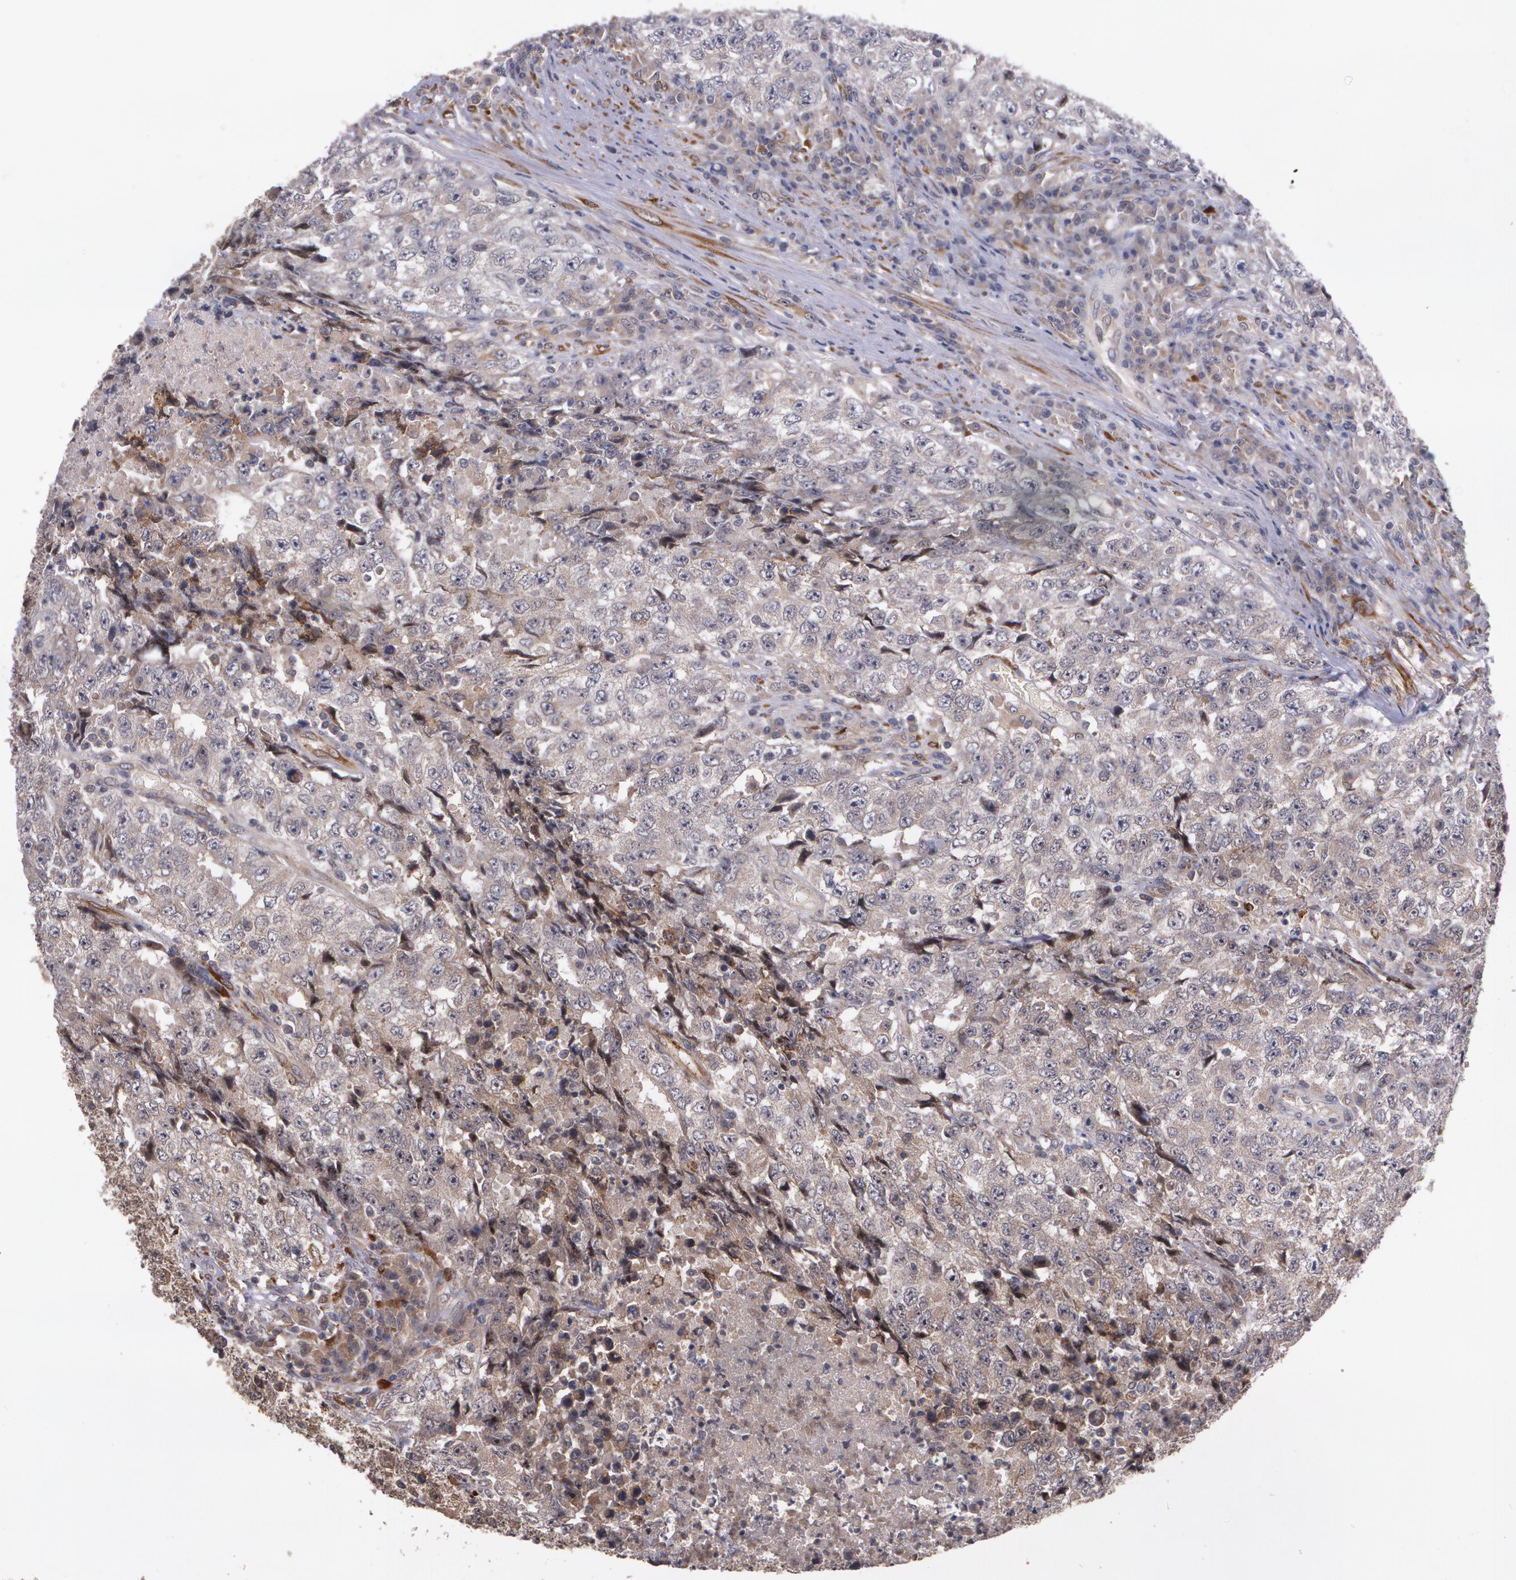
{"staining": {"intensity": "moderate", "quantity": "25%-75%", "location": "cytoplasmic/membranous"}, "tissue": "testis cancer", "cell_type": "Tumor cells", "image_type": "cancer", "snomed": [{"axis": "morphology", "description": "Necrosis, NOS"}, {"axis": "morphology", "description": "Carcinoma, Embryonal, NOS"}, {"axis": "topography", "description": "Testis"}], "caption": "Immunohistochemistry of testis cancer (embryonal carcinoma) reveals medium levels of moderate cytoplasmic/membranous staining in approximately 25%-75% of tumor cells. (brown staining indicates protein expression, while blue staining denotes nuclei).", "gene": "IFNGR2", "patient": {"sex": "male", "age": 19}}